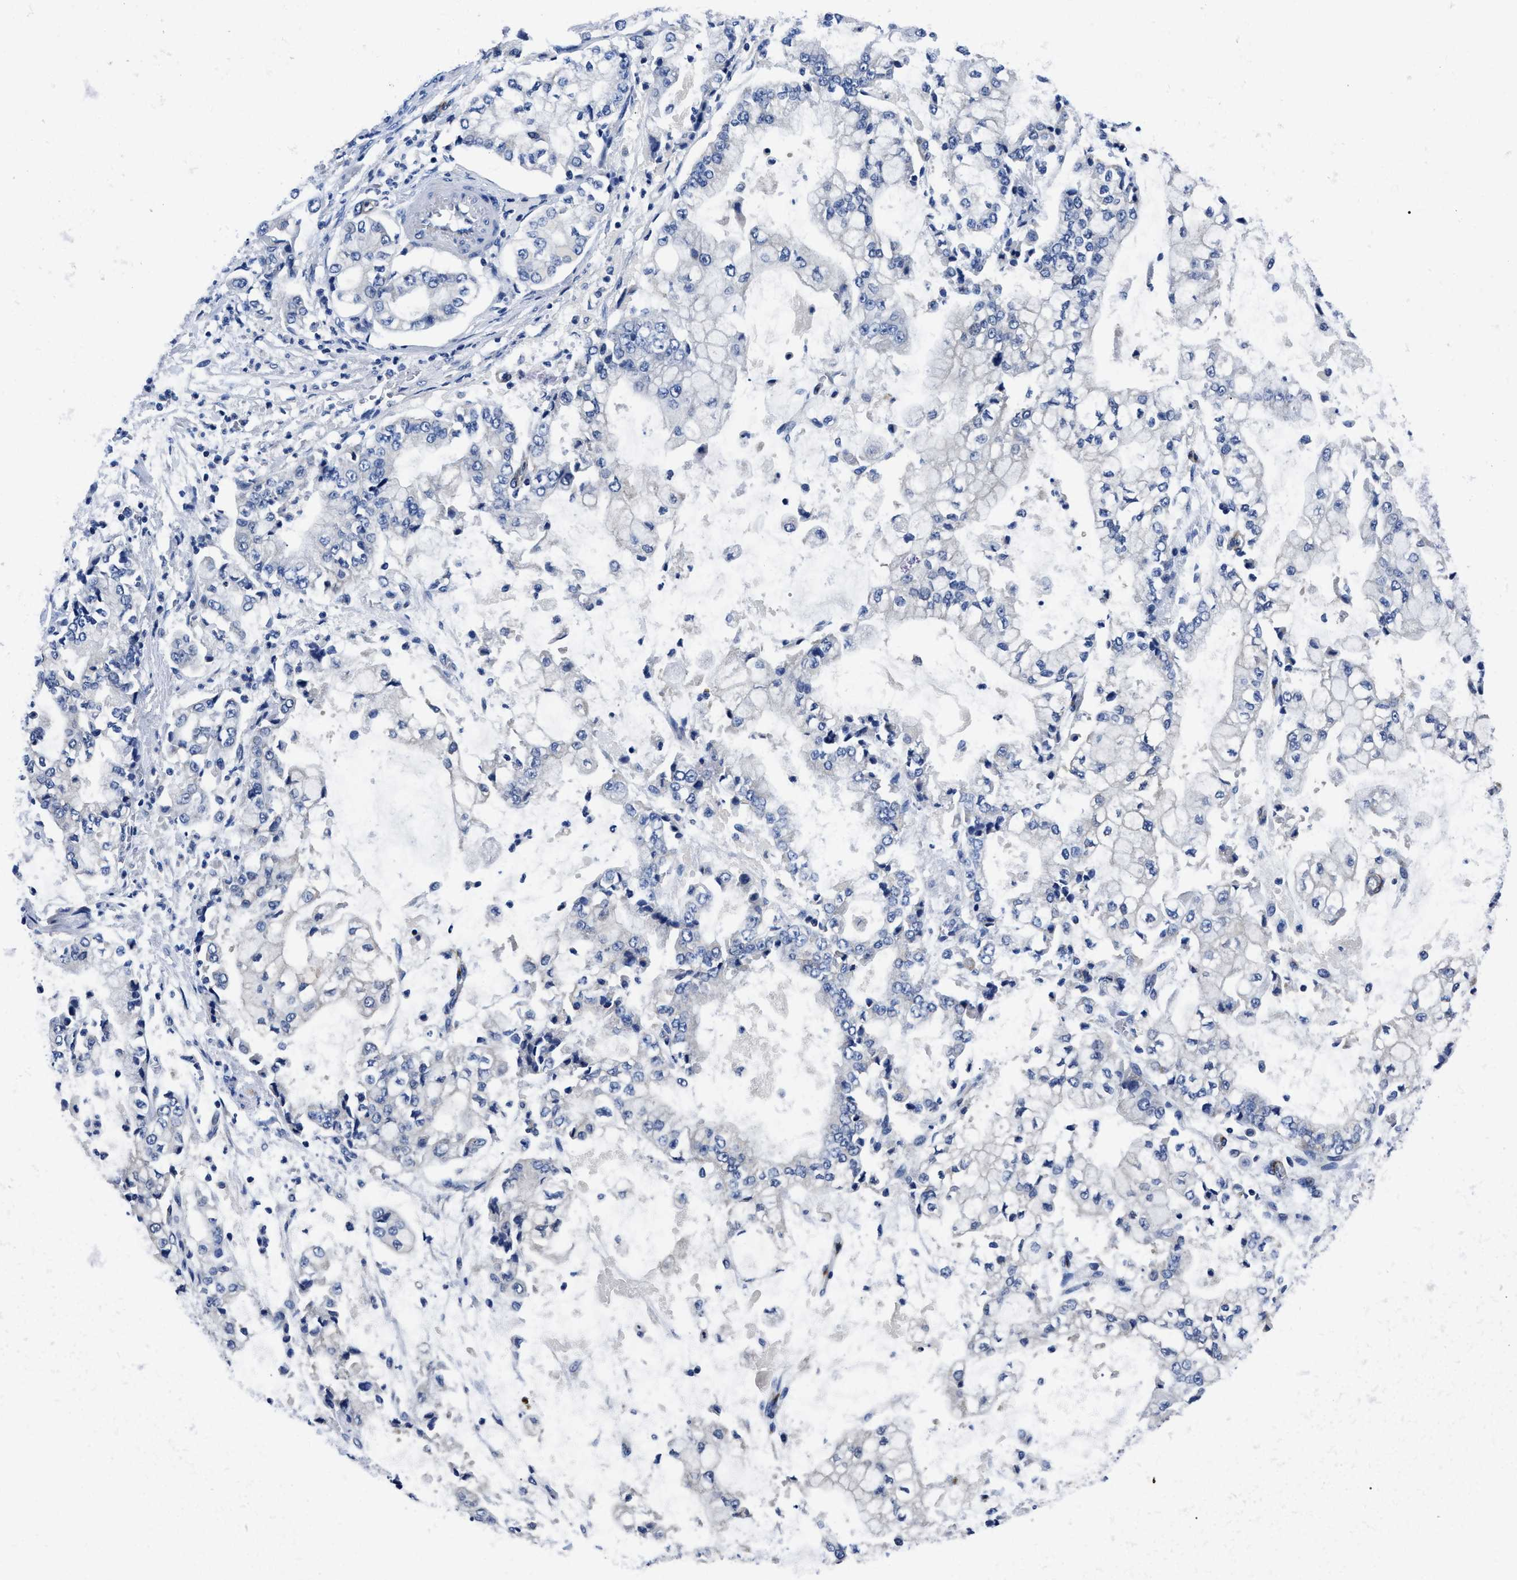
{"staining": {"intensity": "negative", "quantity": "none", "location": "none"}, "tissue": "stomach cancer", "cell_type": "Tumor cells", "image_type": "cancer", "snomed": [{"axis": "morphology", "description": "Adenocarcinoma, NOS"}, {"axis": "topography", "description": "Stomach"}], "caption": "Immunohistochemistry (IHC) histopathology image of neoplastic tissue: stomach adenocarcinoma stained with DAB demonstrates no significant protein staining in tumor cells. Brightfield microscopy of immunohistochemistry stained with DAB (brown) and hematoxylin (blue), captured at high magnification.", "gene": "SLC35F1", "patient": {"sex": "male", "age": 76}}